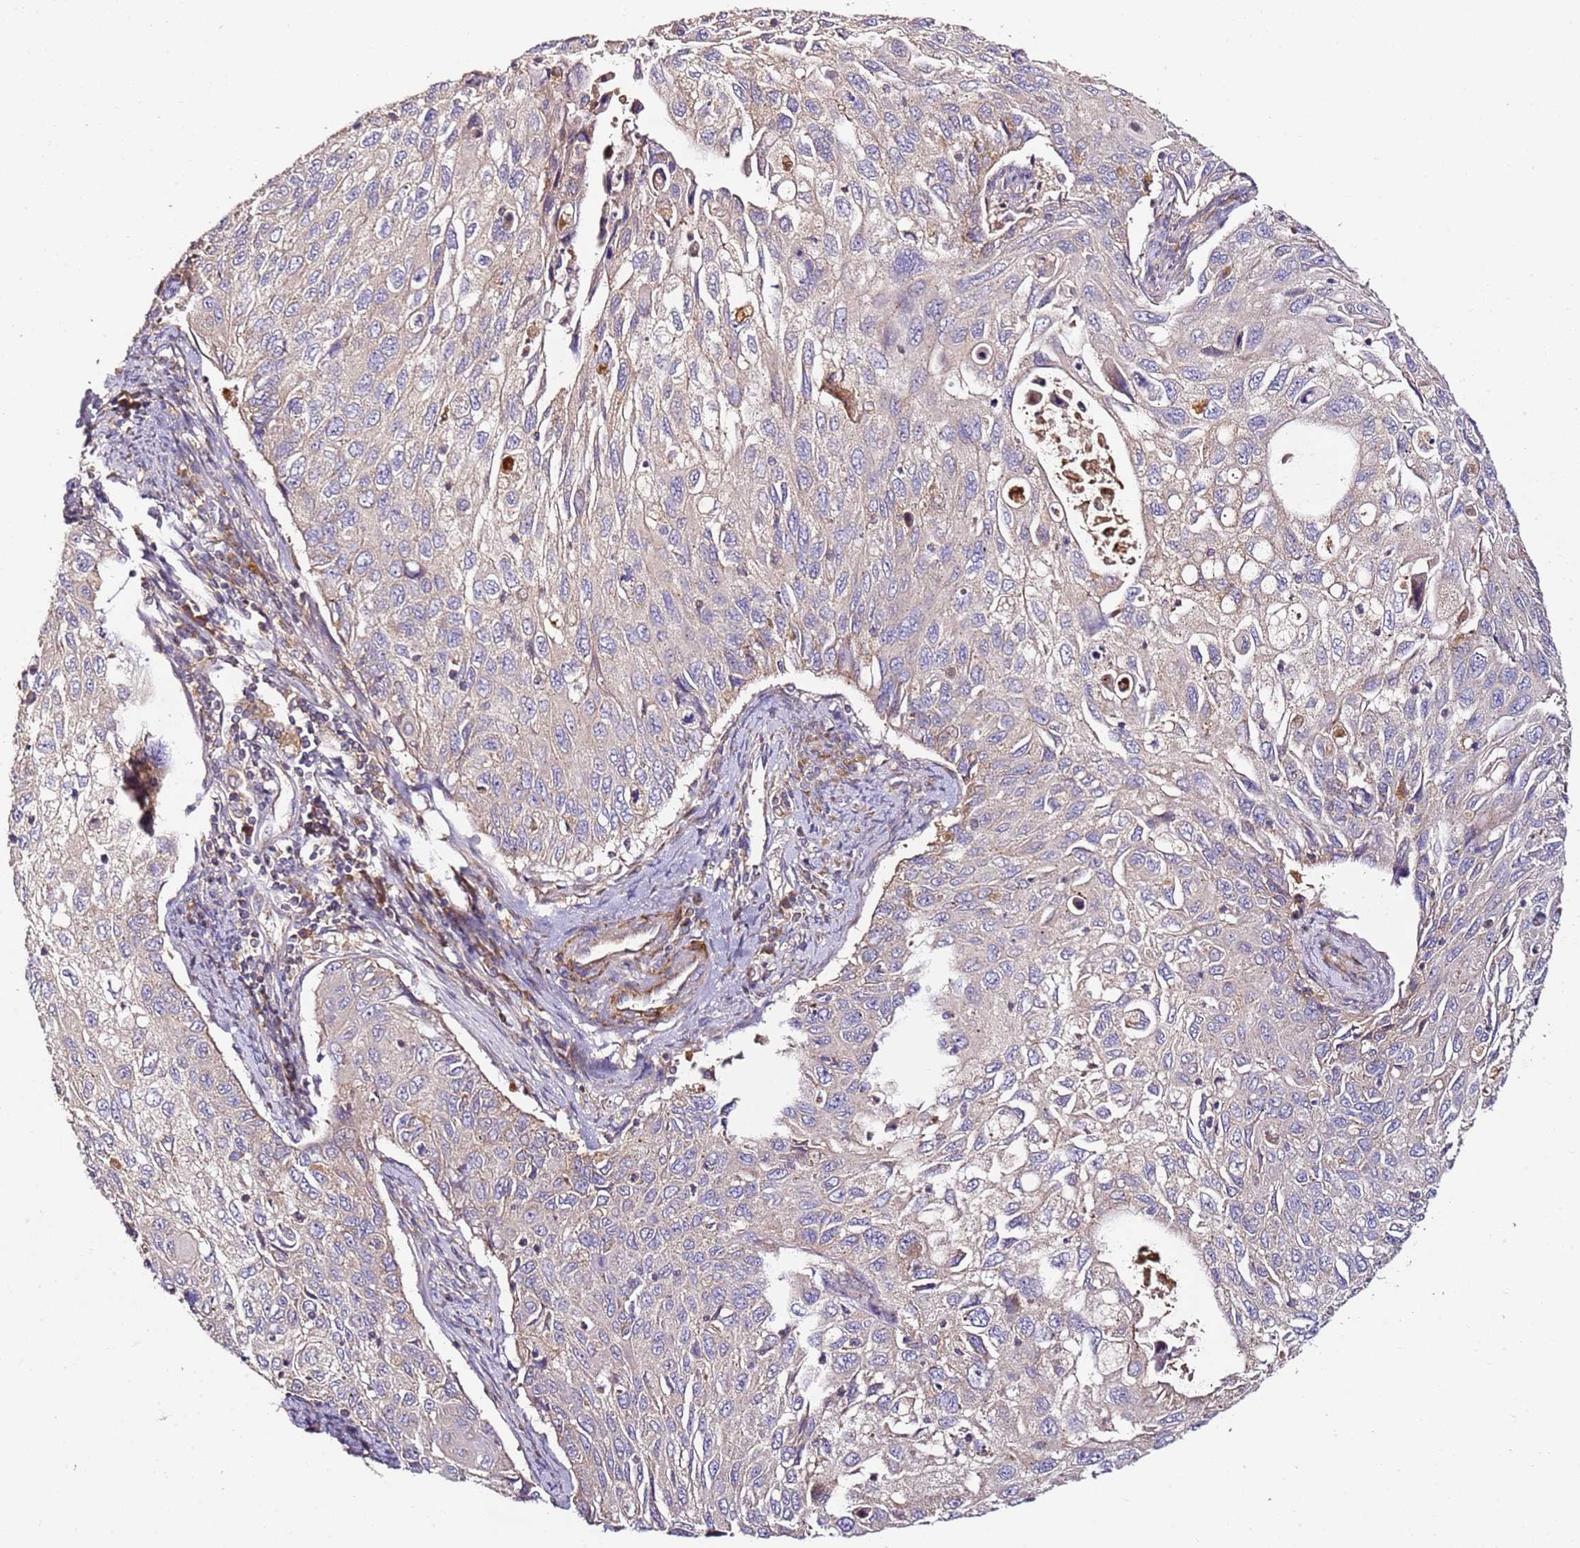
{"staining": {"intensity": "negative", "quantity": "none", "location": "none"}, "tissue": "cervical cancer", "cell_type": "Tumor cells", "image_type": "cancer", "snomed": [{"axis": "morphology", "description": "Squamous cell carcinoma, NOS"}, {"axis": "topography", "description": "Cervix"}], "caption": "Photomicrograph shows no protein staining in tumor cells of squamous cell carcinoma (cervical) tissue.", "gene": "KRTAP21-3", "patient": {"sex": "female", "age": 70}}